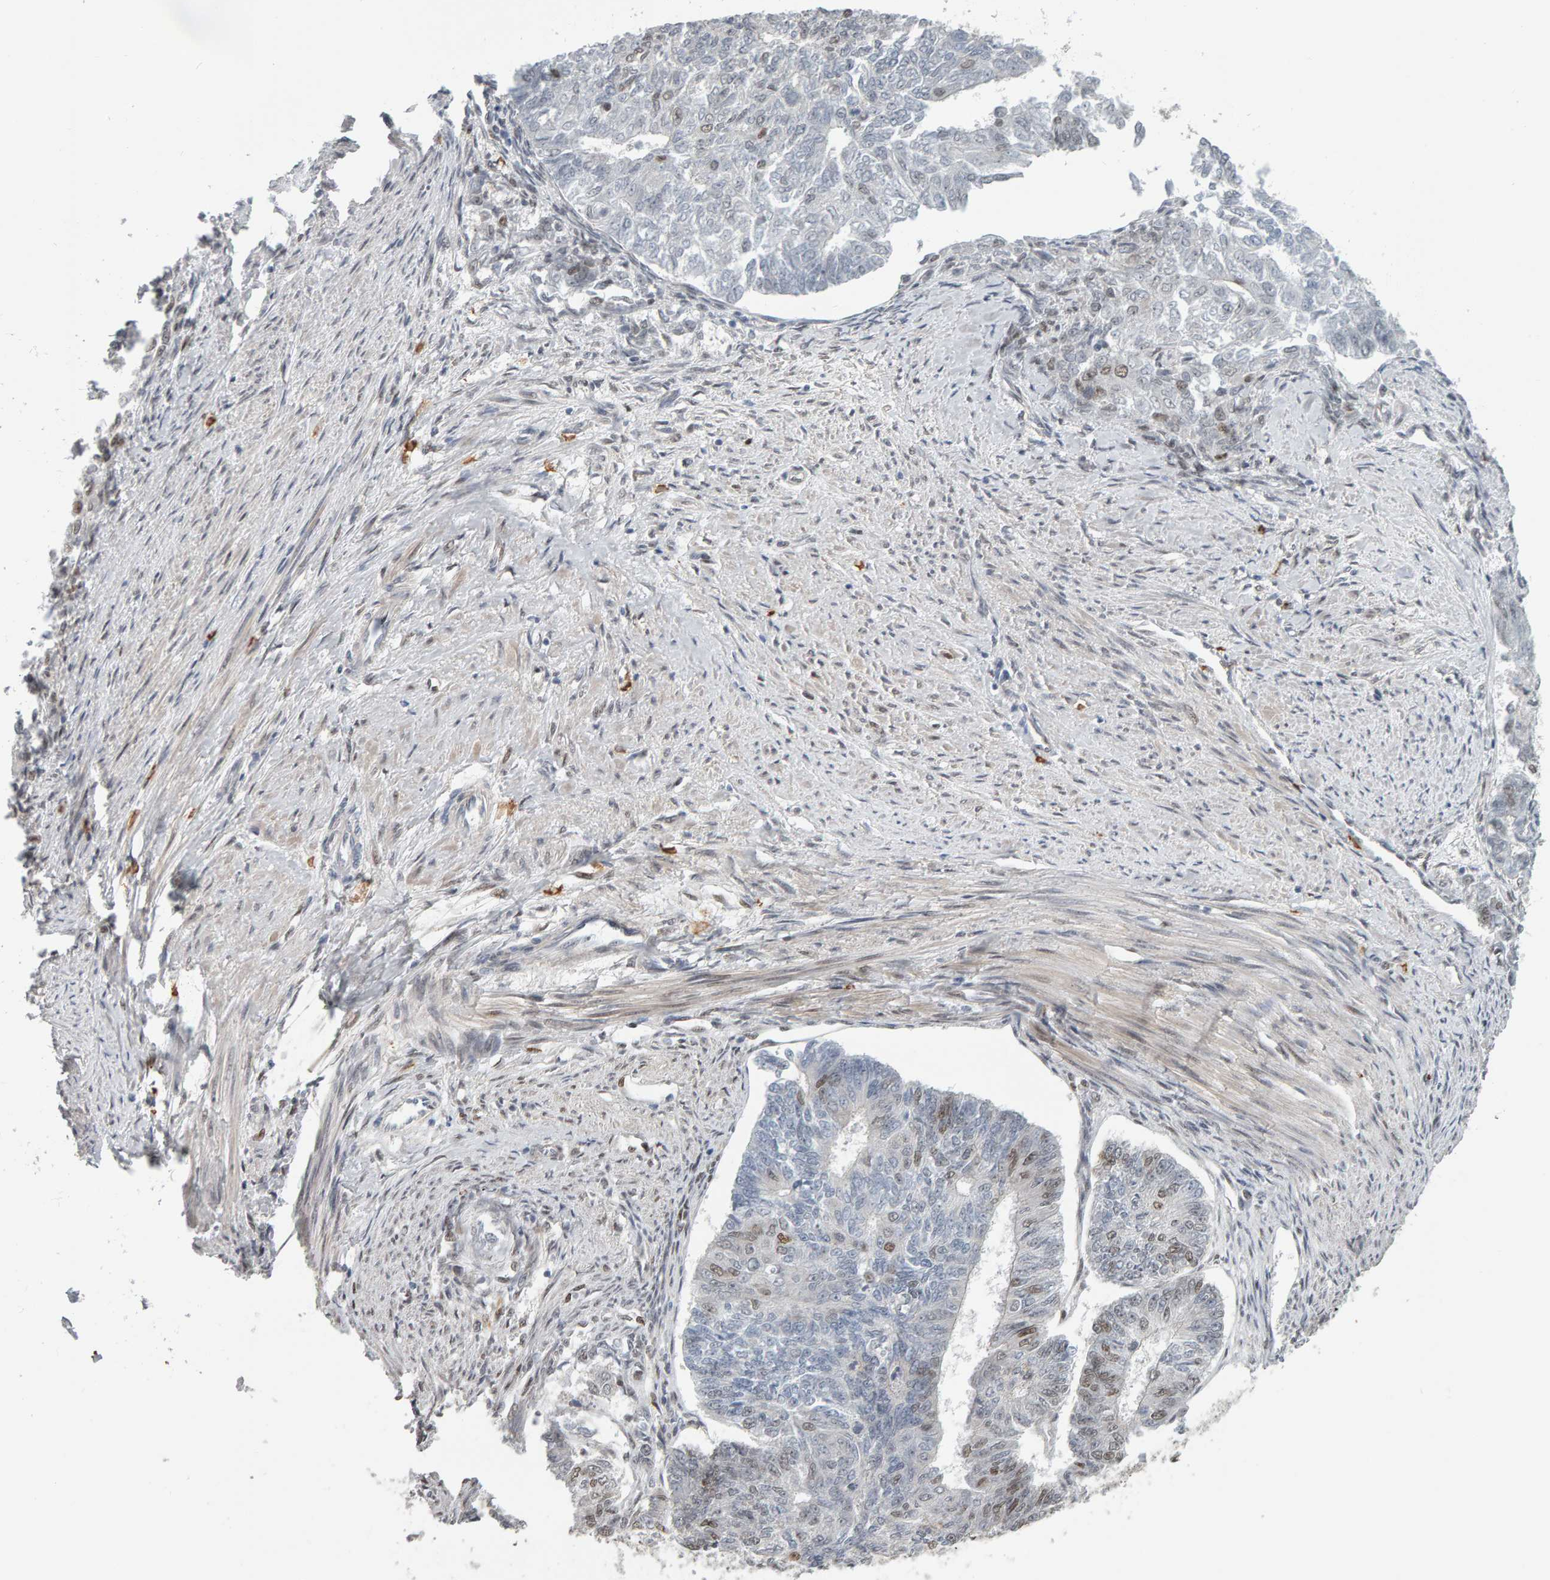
{"staining": {"intensity": "moderate", "quantity": "<25%", "location": "nuclear"}, "tissue": "endometrial cancer", "cell_type": "Tumor cells", "image_type": "cancer", "snomed": [{"axis": "morphology", "description": "Adenocarcinoma, NOS"}, {"axis": "topography", "description": "Endometrium"}], "caption": "Human endometrial cancer (adenocarcinoma) stained with a brown dye shows moderate nuclear positive expression in approximately <25% of tumor cells.", "gene": "ATF7IP", "patient": {"sex": "female", "age": 32}}